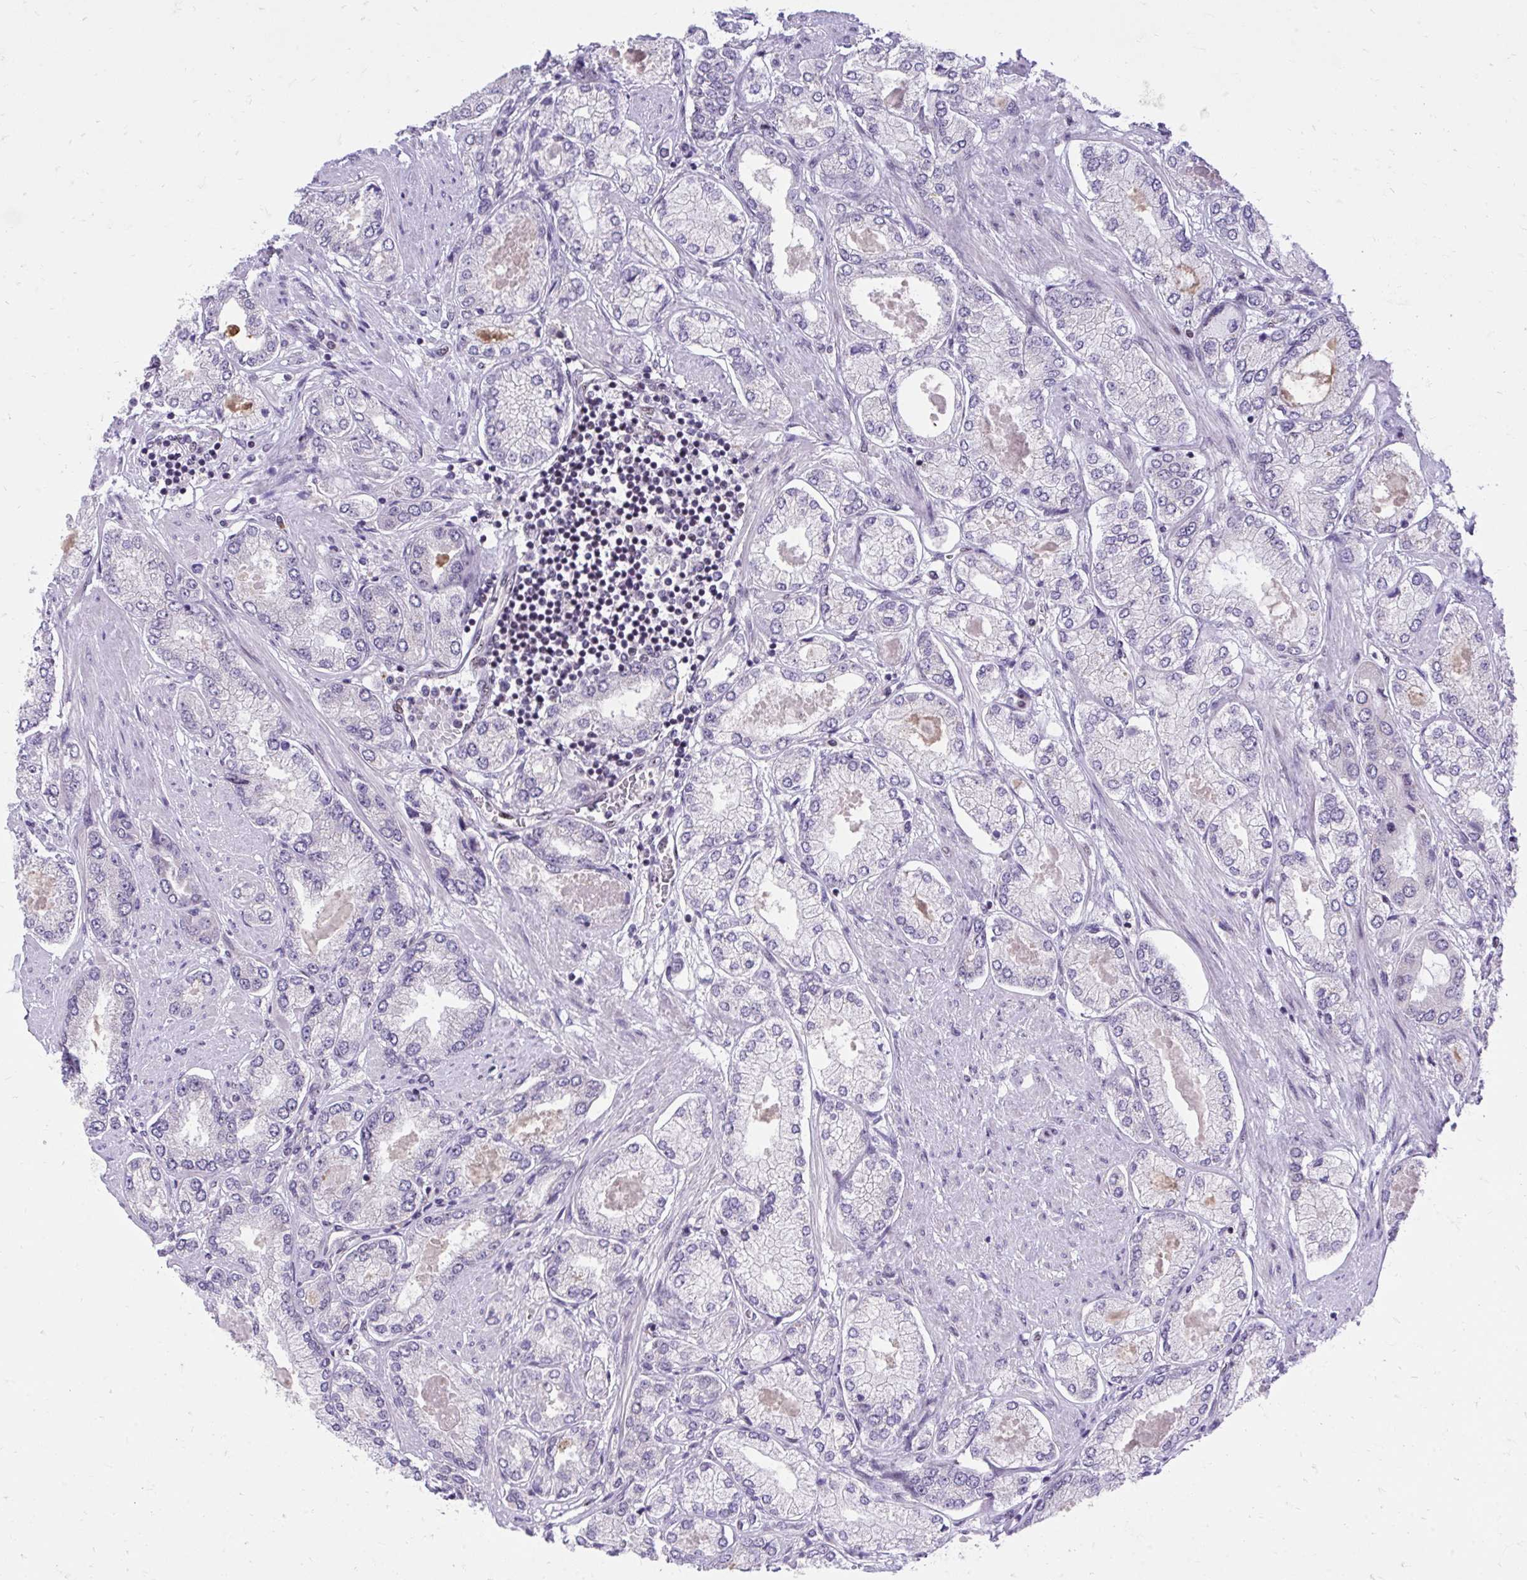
{"staining": {"intensity": "negative", "quantity": "none", "location": "none"}, "tissue": "prostate cancer", "cell_type": "Tumor cells", "image_type": "cancer", "snomed": [{"axis": "morphology", "description": "Adenocarcinoma, High grade"}, {"axis": "topography", "description": "Prostate"}], "caption": "IHC of prostate cancer exhibits no expression in tumor cells.", "gene": "HOXA4", "patient": {"sex": "male", "age": 68}}